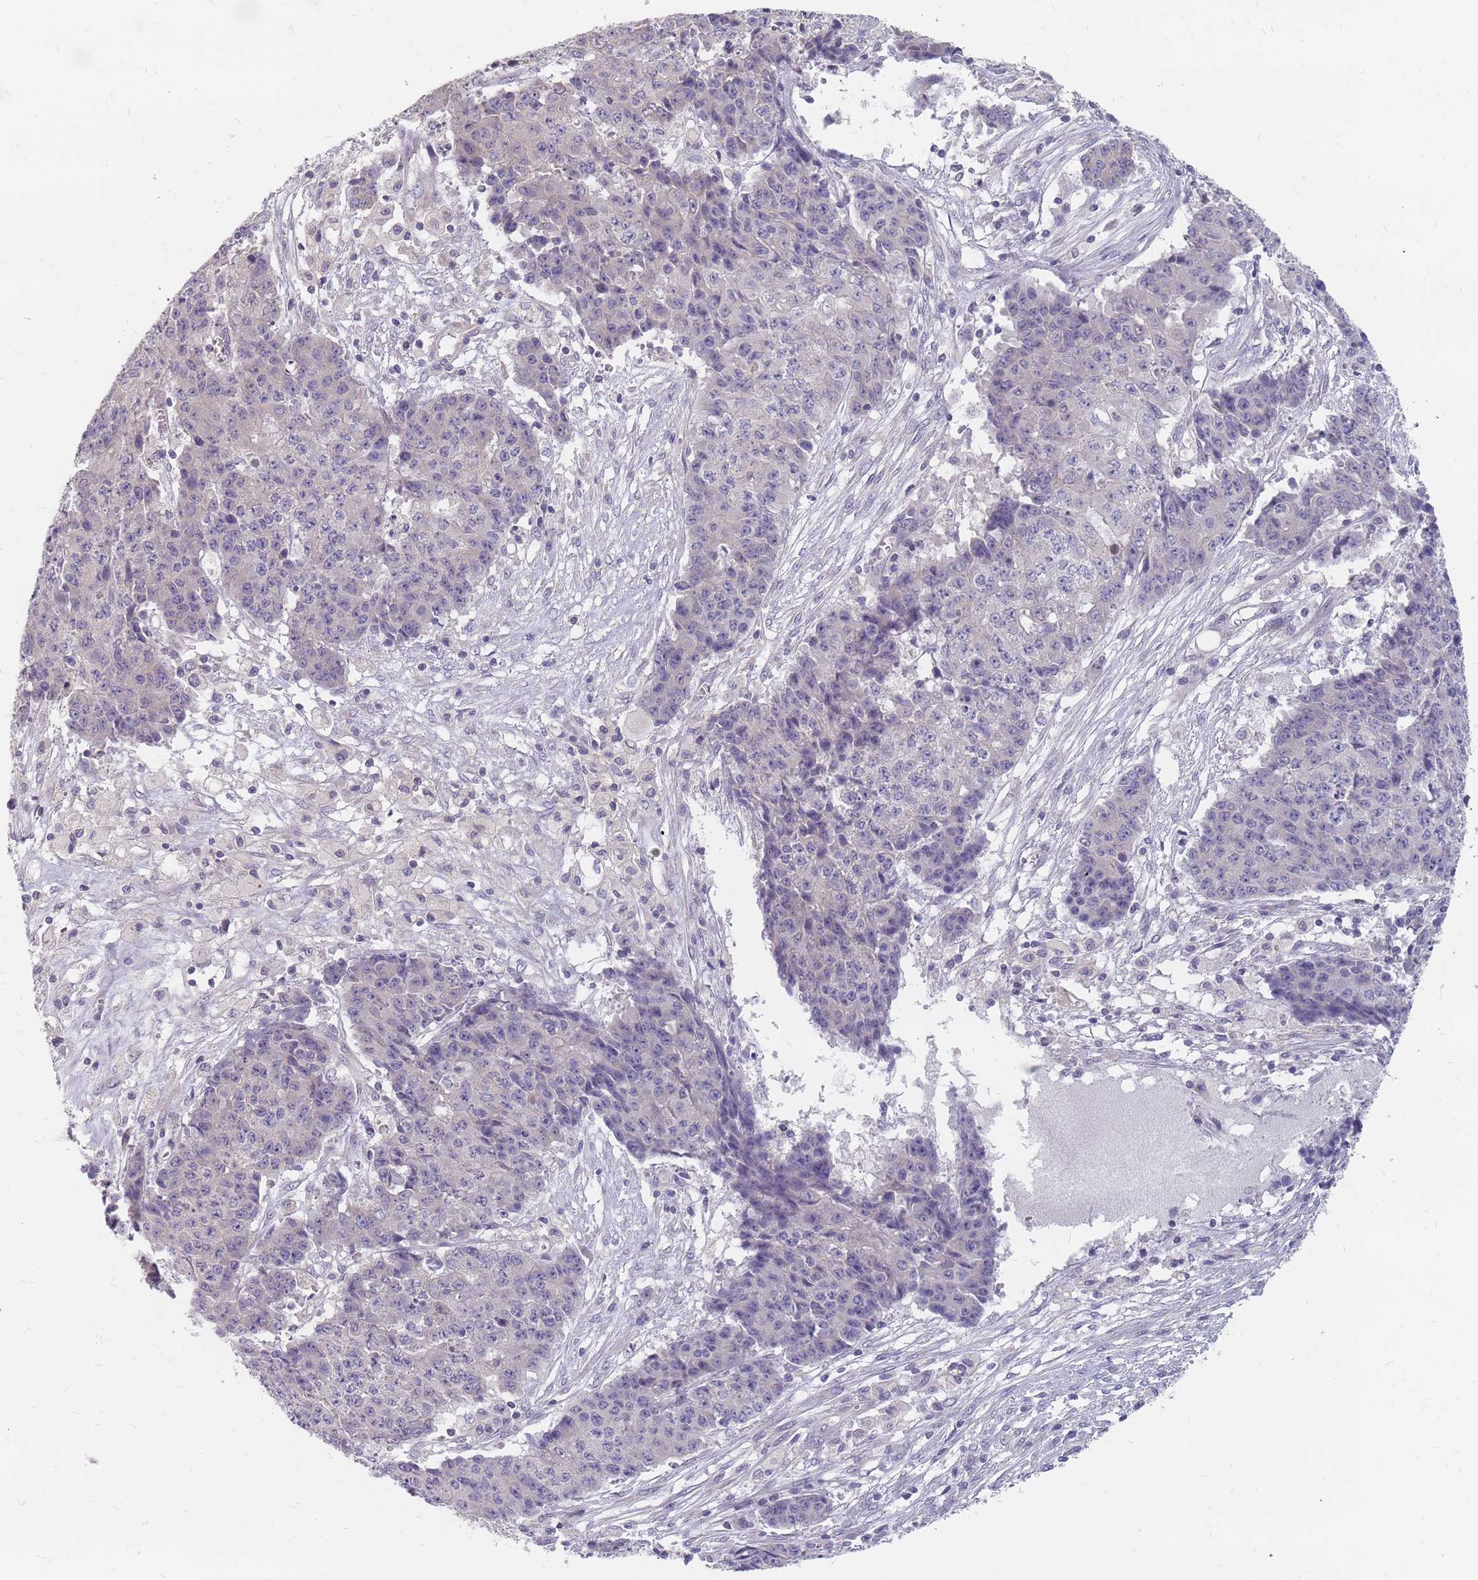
{"staining": {"intensity": "negative", "quantity": "none", "location": "none"}, "tissue": "ovarian cancer", "cell_type": "Tumor cells", "image_type": "cancer", "snomed": [{"axis": "morphology", "description": "Carcinoma, endometroid"}, {"axis": "topography", "description": "Ovary"}], "caption": "This is an IHC photomicrograph of ovarian cancer. There is no positivity in tumor cells.", "gene": "CMTR2", "patient": {"sex": "female", "age": 42}}